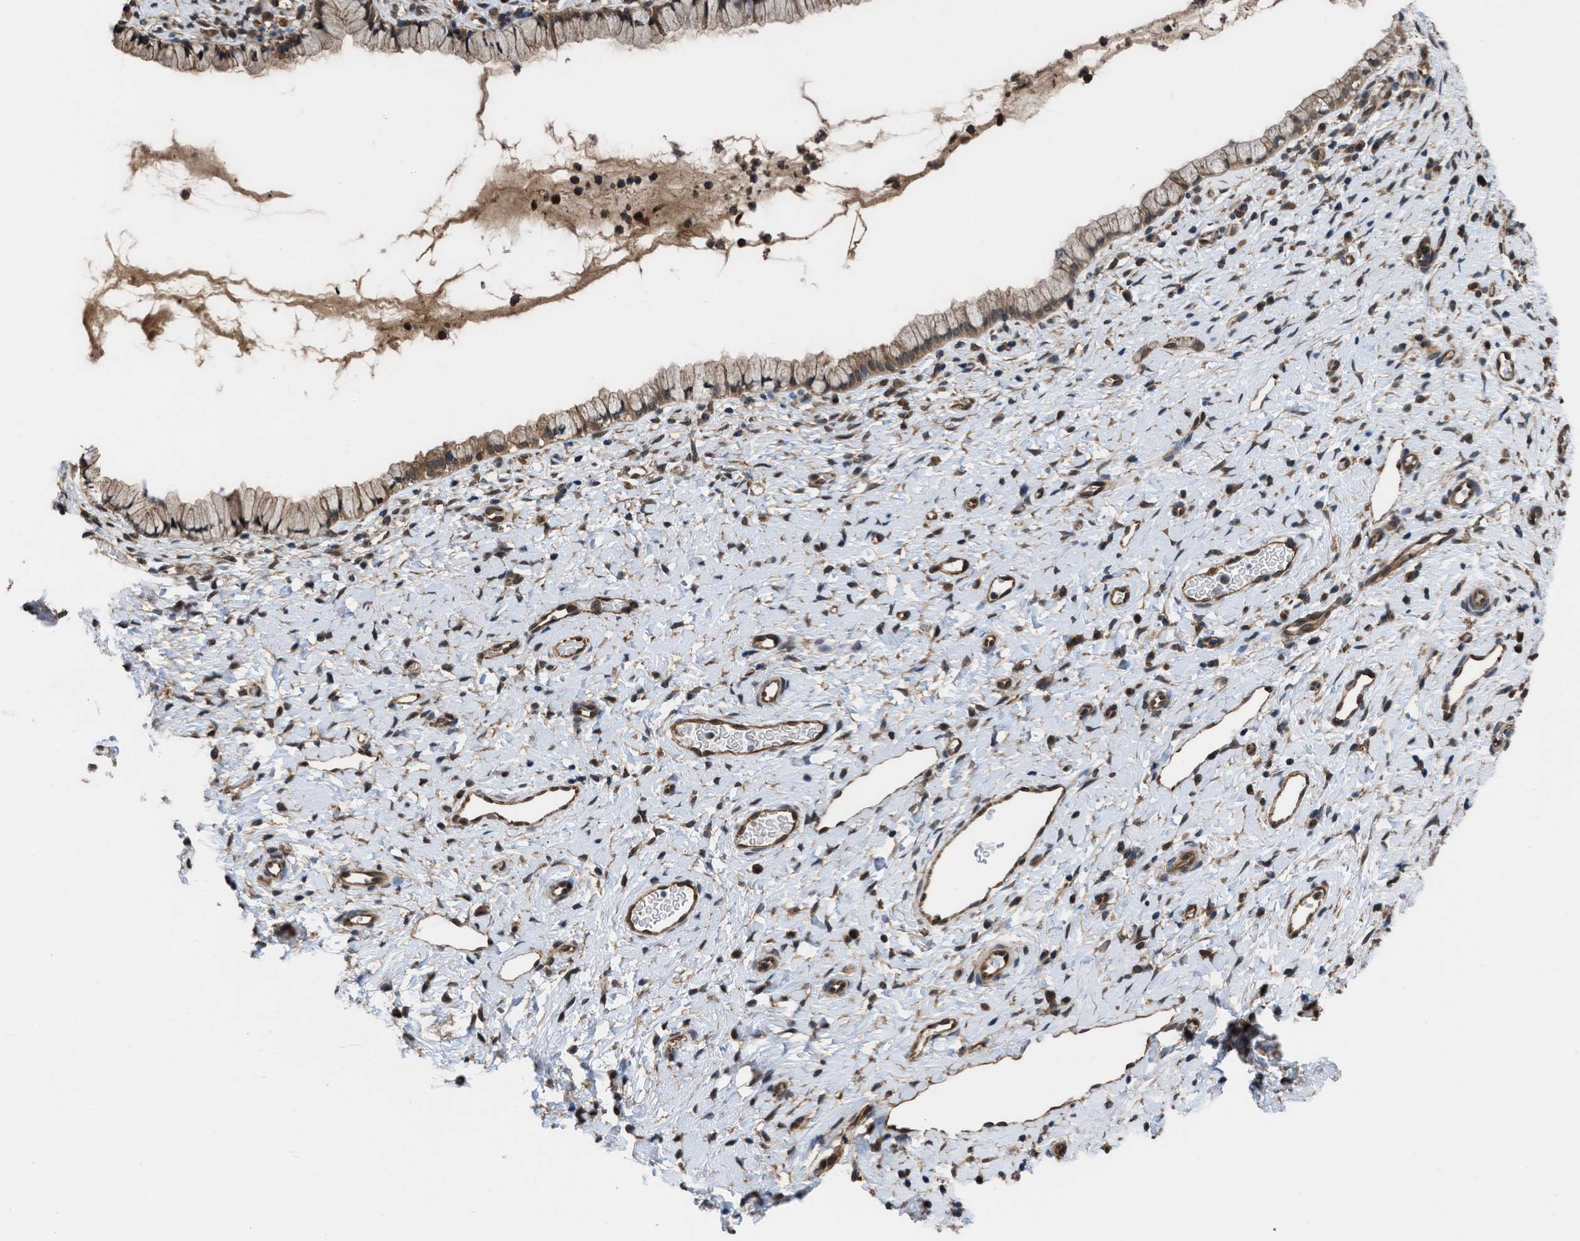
{"staining": {"intensity": "moderate", "quantity": ">75%", "location": "cytoplasmic/membranous,nuclear"}, "tissue": "cervix", "cell_type": "Glandular cells", "image_type": "normal", "snomed": [{"axis": "morphology", "description": "Normal tissue, NOS"}, {"axis": "topography", "description": "Cervix"}], "caption": "This image demonstrates immunohistochemistry staining of unremarkable human cervix, with medium moderate cytoplasmic/membranous,nuclear expression in about >75% of glandular cells.", "gene": "YWHAG", "patient": {"sex": "female", "age": 72}}